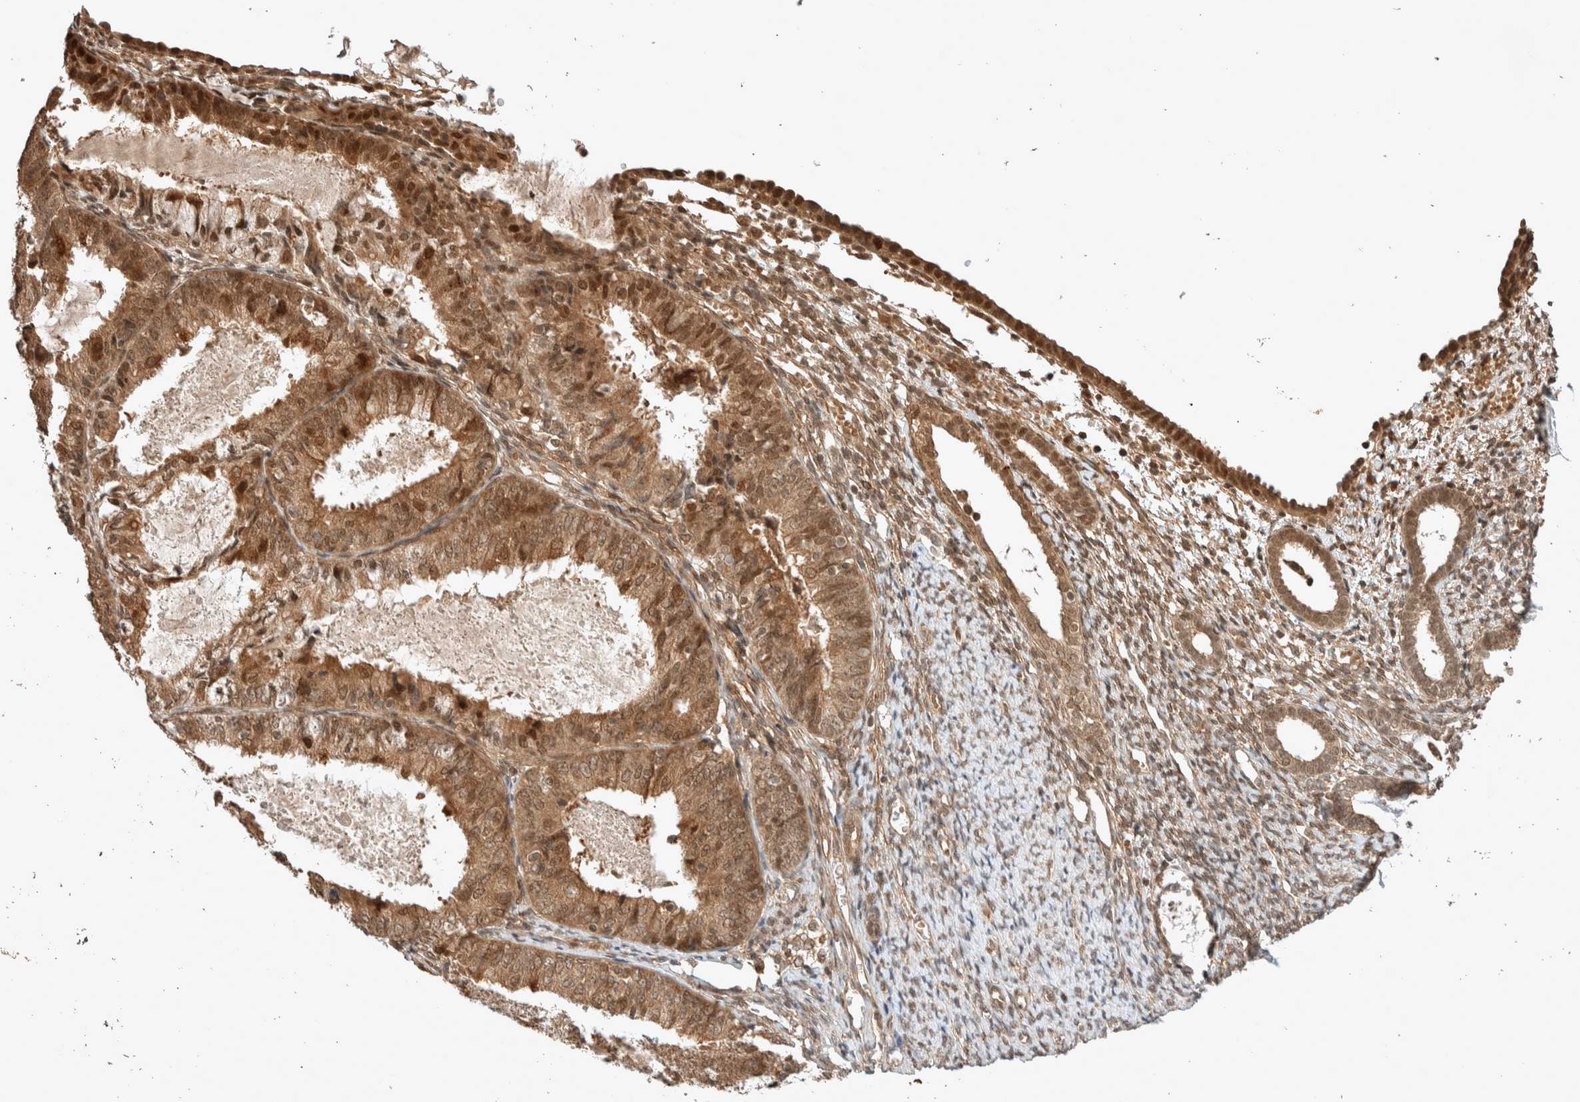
{"staining": {"intensity": "weak", "quantity": "25%-75%", "location": "cytoplasmic/membranous"}, "tissue": "endometrium", "cell_type": "Cells in endometrial stroma", "image_type": "normal", "snomed": [{"axis": "morphology", "description": "Normal tissue, NOS"}, {"axis": "morphology", "description": "Adenocarcinoma, NOS"}, {"axis": "topography", "description": "Endometrium"}], "caption": "An image of human endometrium stained for a protein reveals weak cytoplasmic/membranous brown staining in cells in endometrial stroma. The staining is performed using DAB brown chromogen to label protein expression. The nuclei are counter-stained blue using hematoxylin.", "gene": "THRA", "patient": {"sex": "female", "age": 57}}